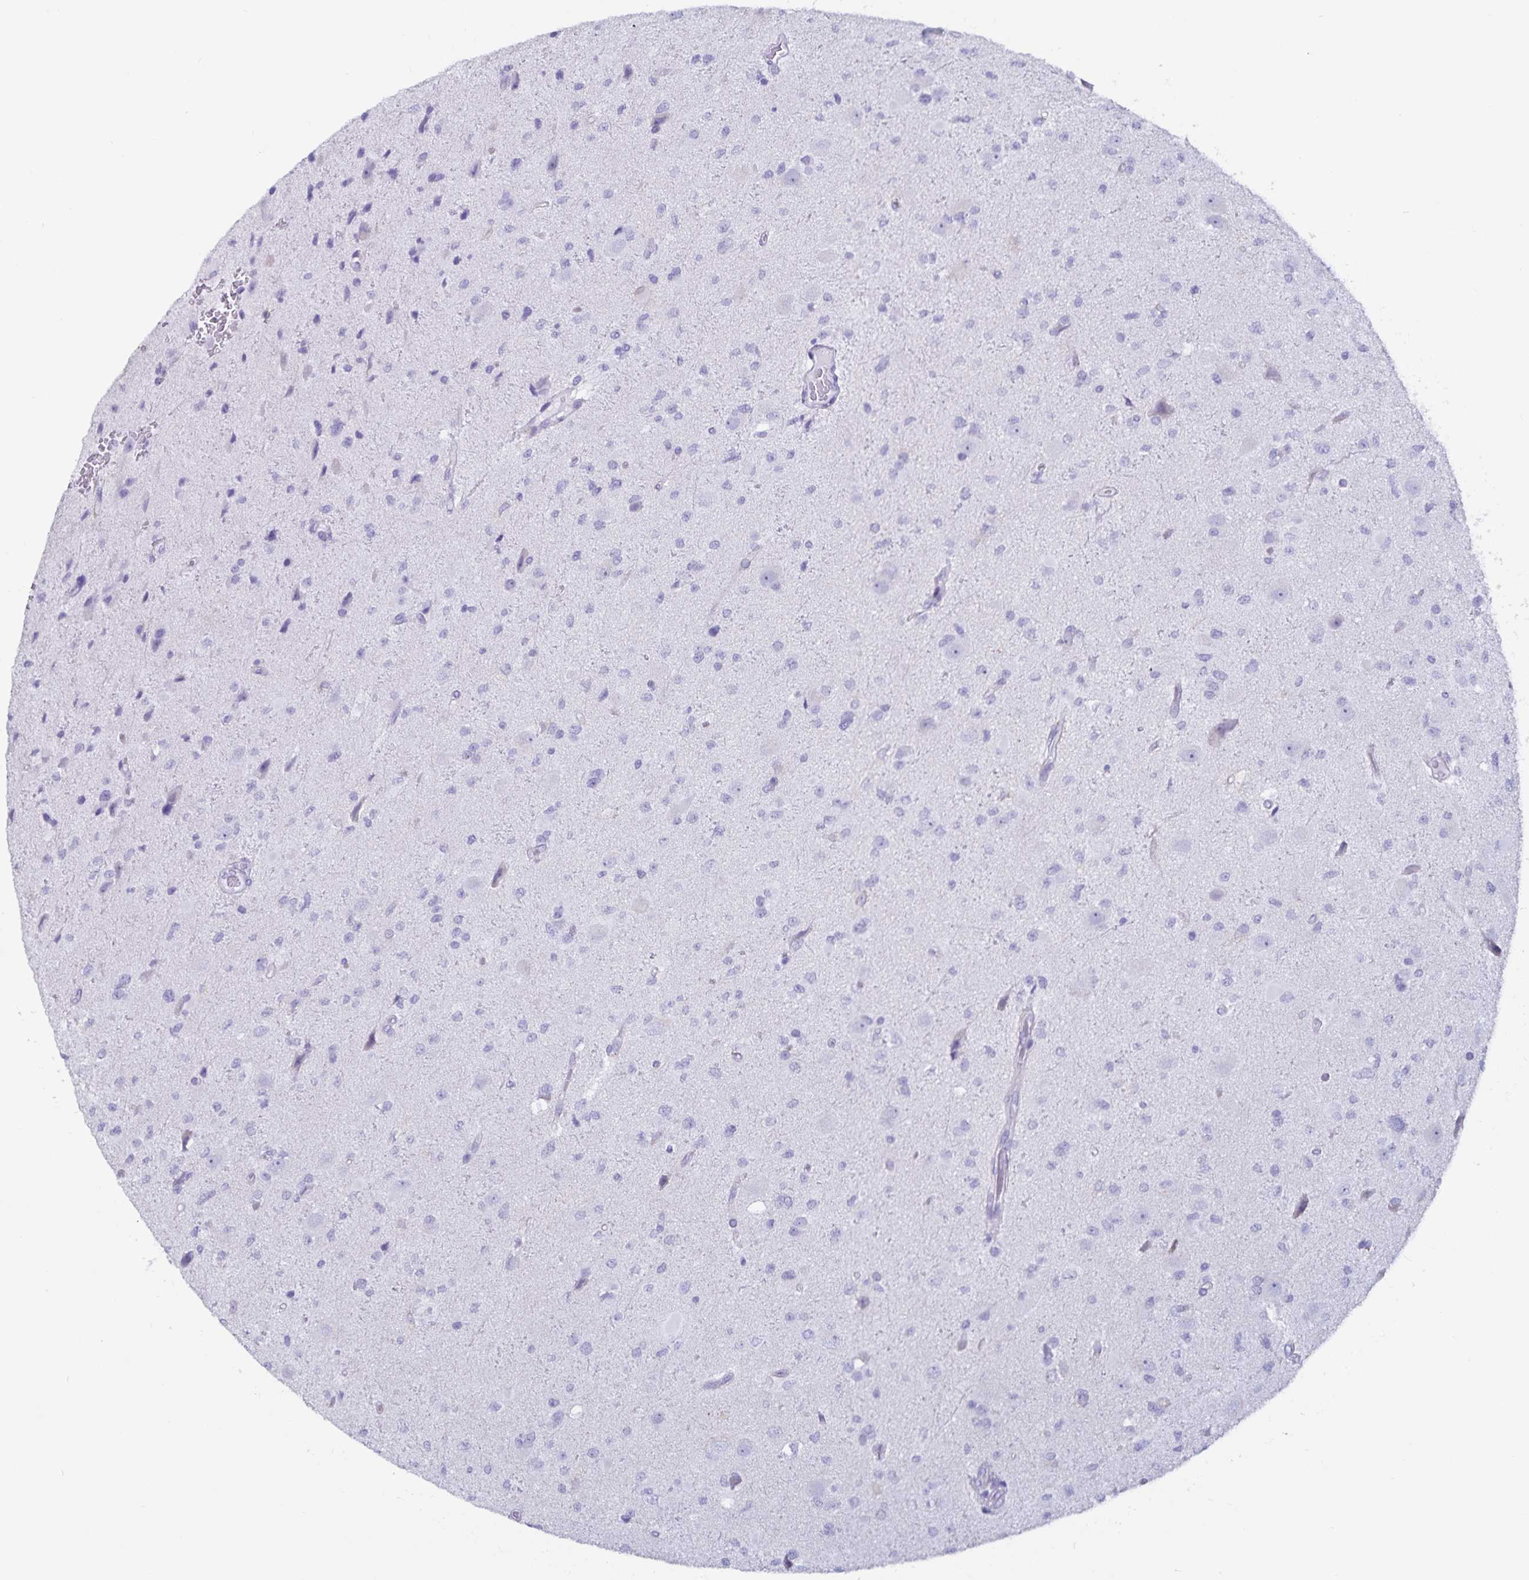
{"staining": {"intensity": "negative", "quantity": "none", "location": "none"}, "tissue": "glioma", "cell_type": "Tumor cells", "image_type": "cancer", "snomed": [{"axis": "morphology", "description": "Glioma, malignant, Low grade"}, {"axis": "topography", "description": "Brain"}], "caption": "Immunohistochemistry (IHC) micrograph of human malignant glioma (low-grade) stained for a protein (brown), which reveals no positivity in tumor cells.", "gene": "GPR137", "patient": {"sex": "female", "age": 32}}